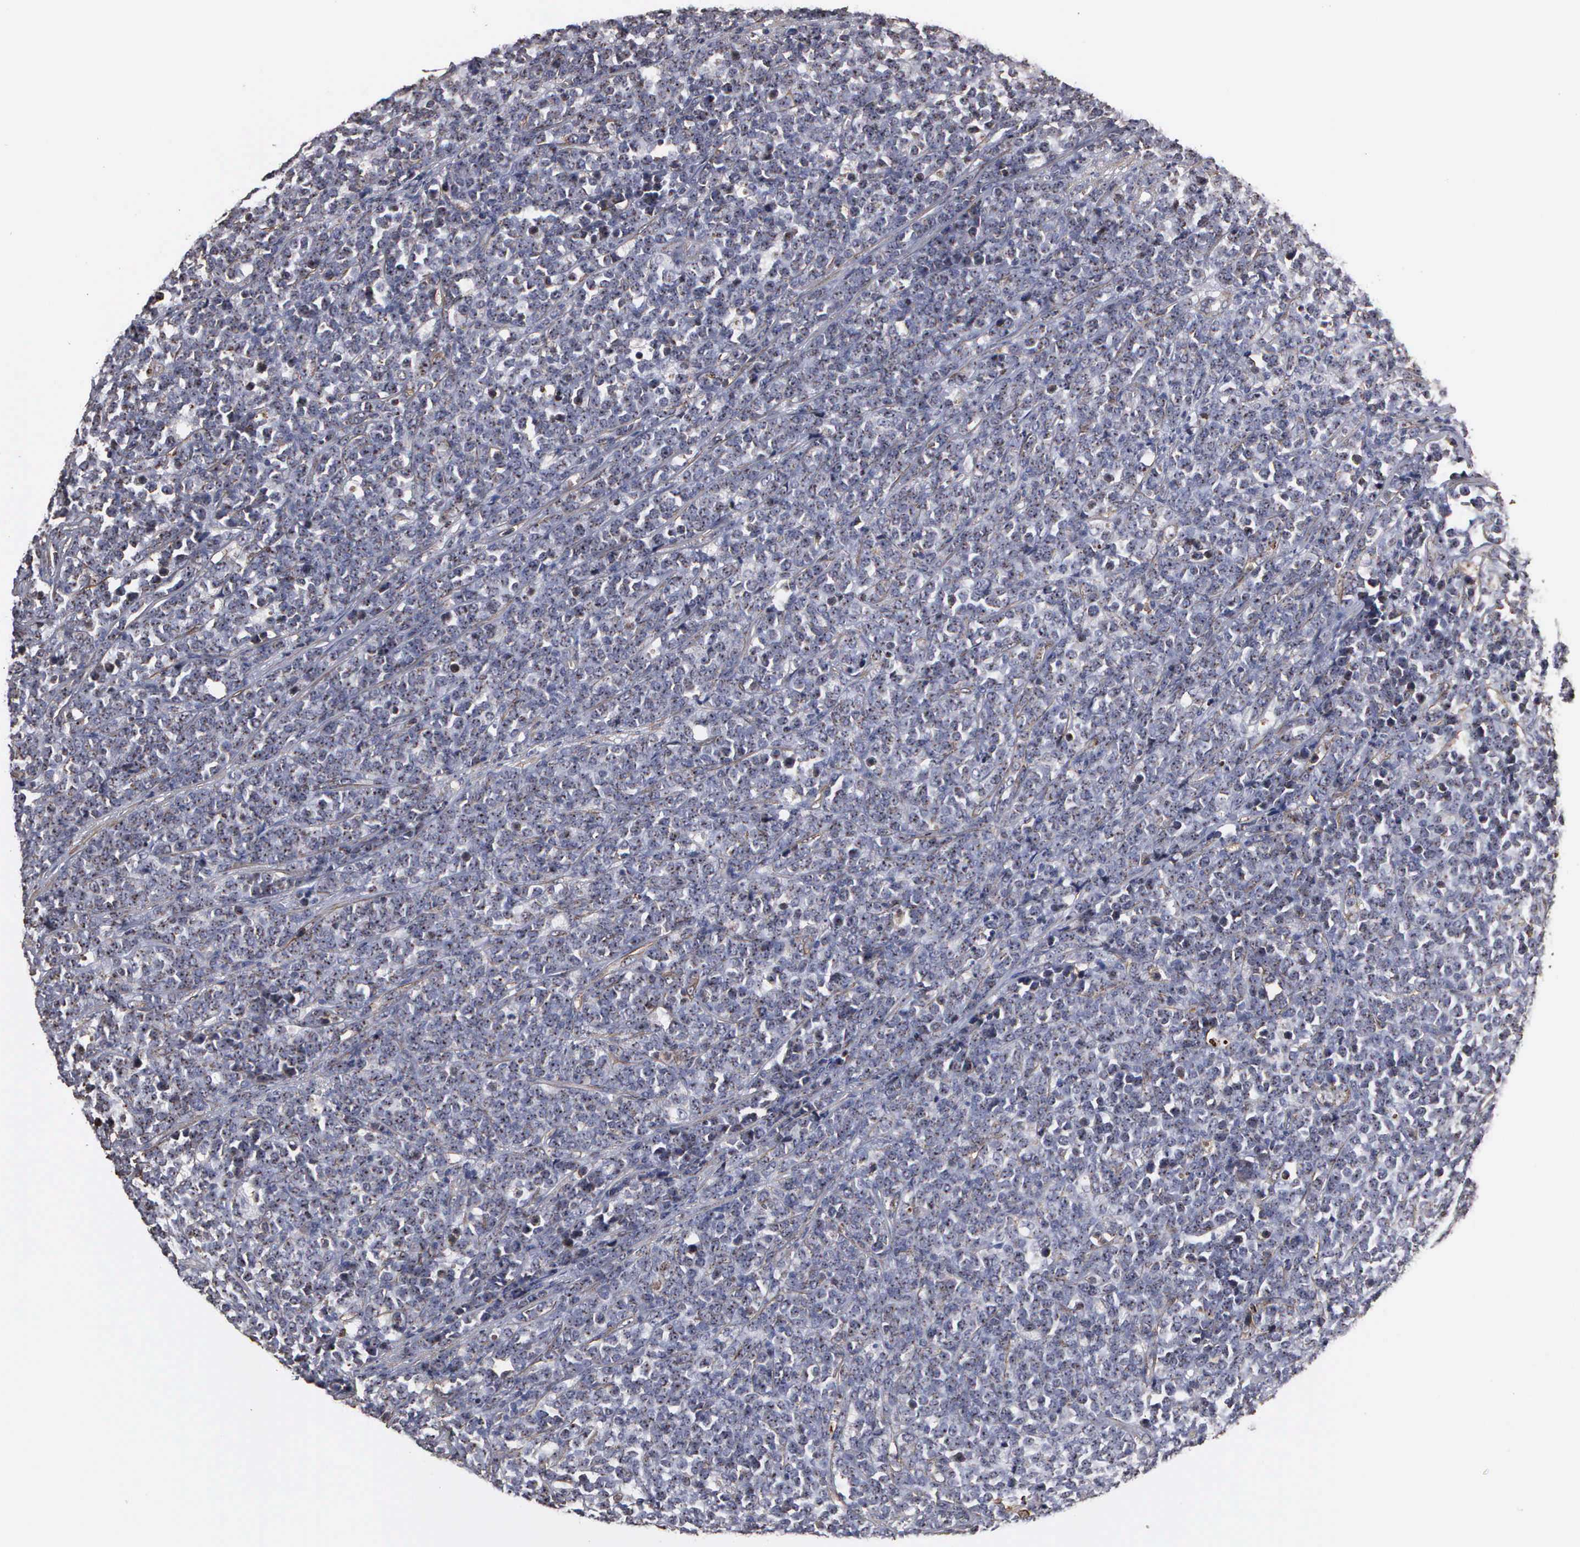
{"staining": {"intensity": "weak", "quantity": "25%-75%", "location": "cytoplasmic/membranous,nuclear"}, "tissue": "lymphoma", "cell_type": "Tumor cells", "image_type": "cancer", "snomed": [{"axis": "morphology", "description": "Malignant lymphoma, non-Hodgkin's type, High grade"}, {"axis": "topography", "description": "Small intestine"}, {"axis": "topography", "description": "Colon"}], "caption": "Human high-grade malignant lymphoma, non-Hodgkin's type stained with a protein marker exhibits weak staining in tumor cells.", "gene": "NGDN", "patient": {"sex": "male", "age": 8}}